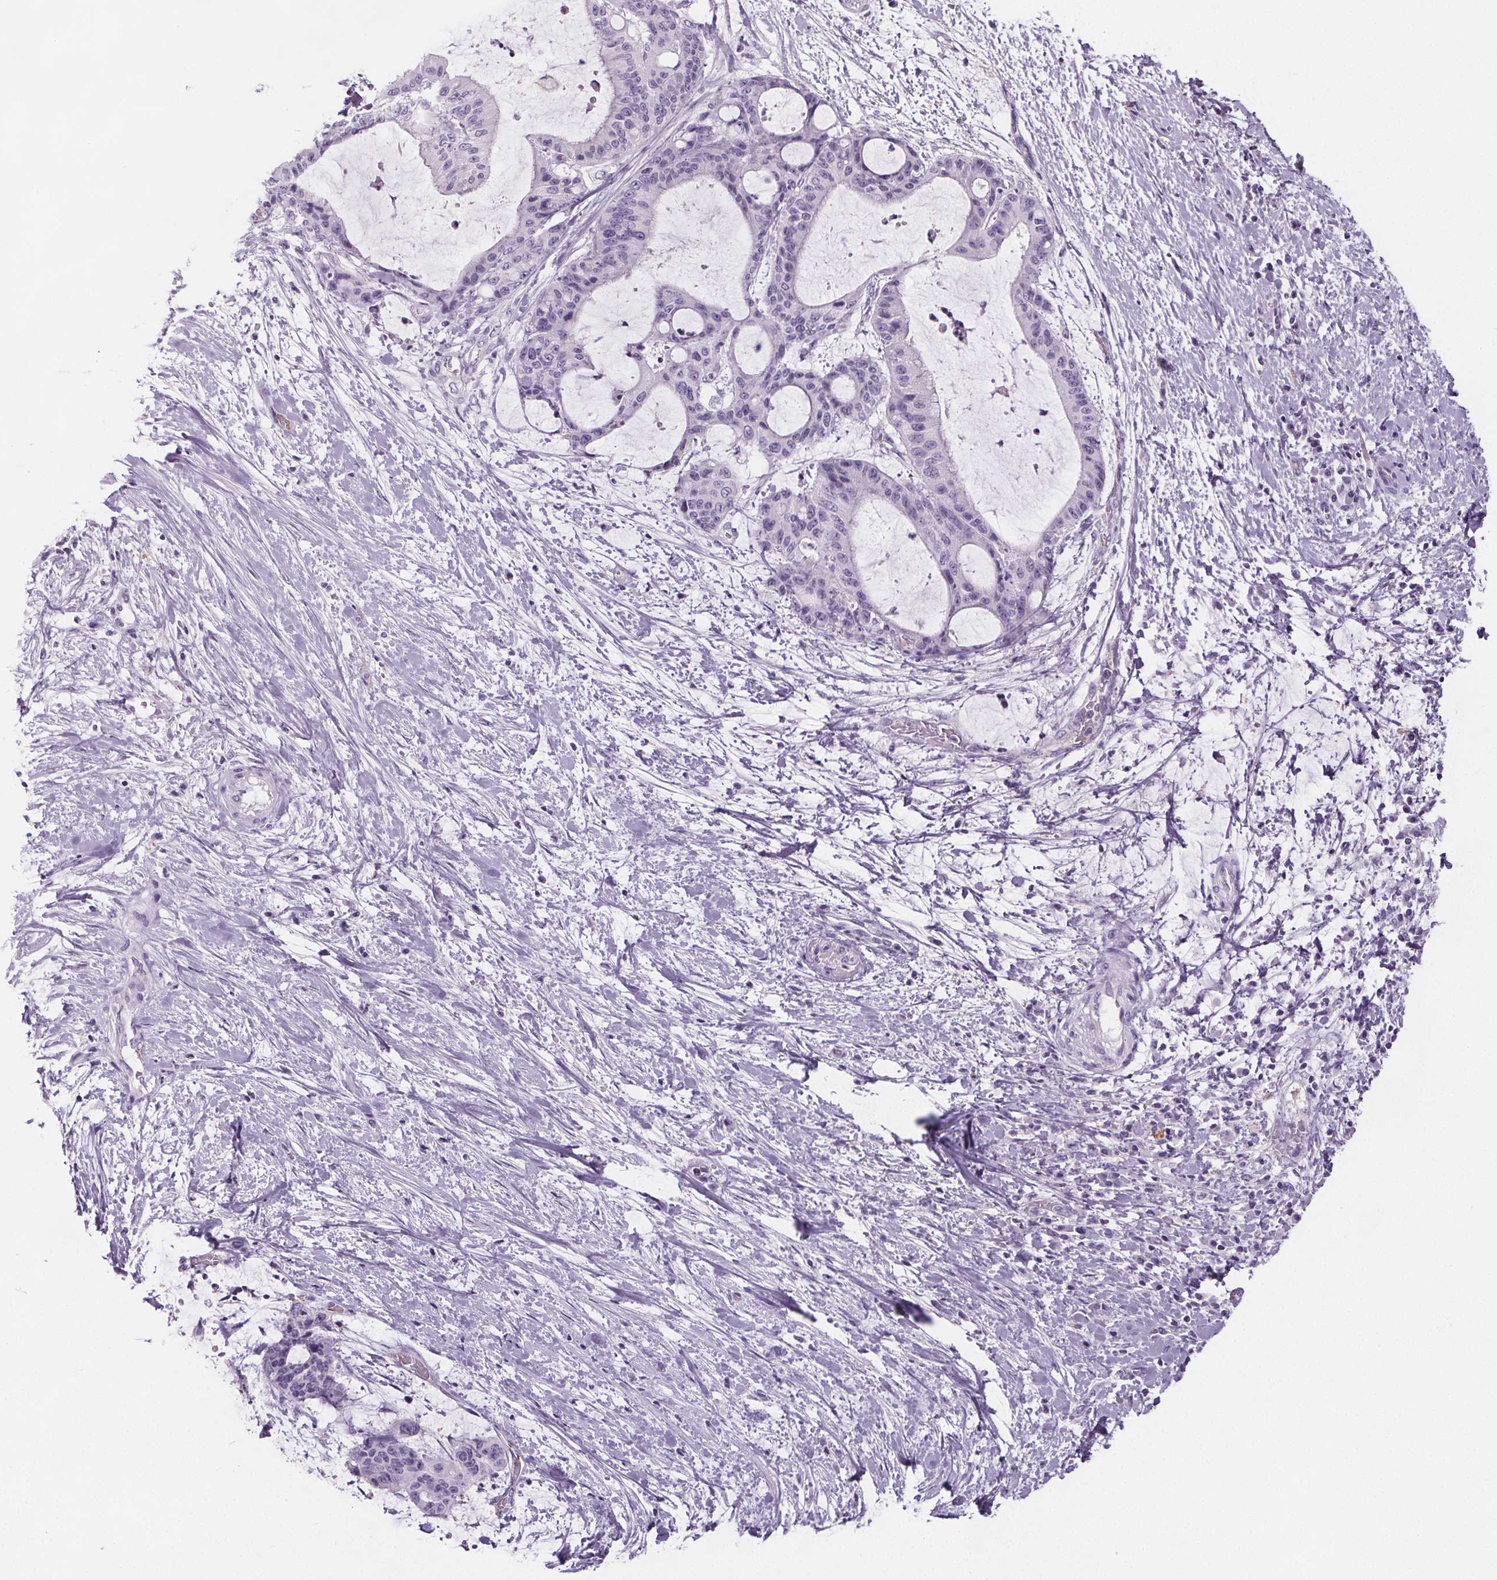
{"staining": {"intensity": "negative", "quantity": "none", "location": "none"}, "tissue": "liver cancer", "cell_type": "Tumor cells", "image_type": "cancer", "snomed": [{"axis": "morphology", "description": "Cholangiocarcinoma"}, {"axis": "topography", "description": "Liver"}], "caption": "Tumor cells are negative for brown protein staining in liver cholangiocarcinoma. The staining was performed using DAB (3,3'-diaminobenzidine) to visualize the protein expression in brown, while the nuclei were stained in blue with hematoxylin (Magnification: 20x).", "gene": "CD5L", "patient": {"sex": "female", "age": 73}}